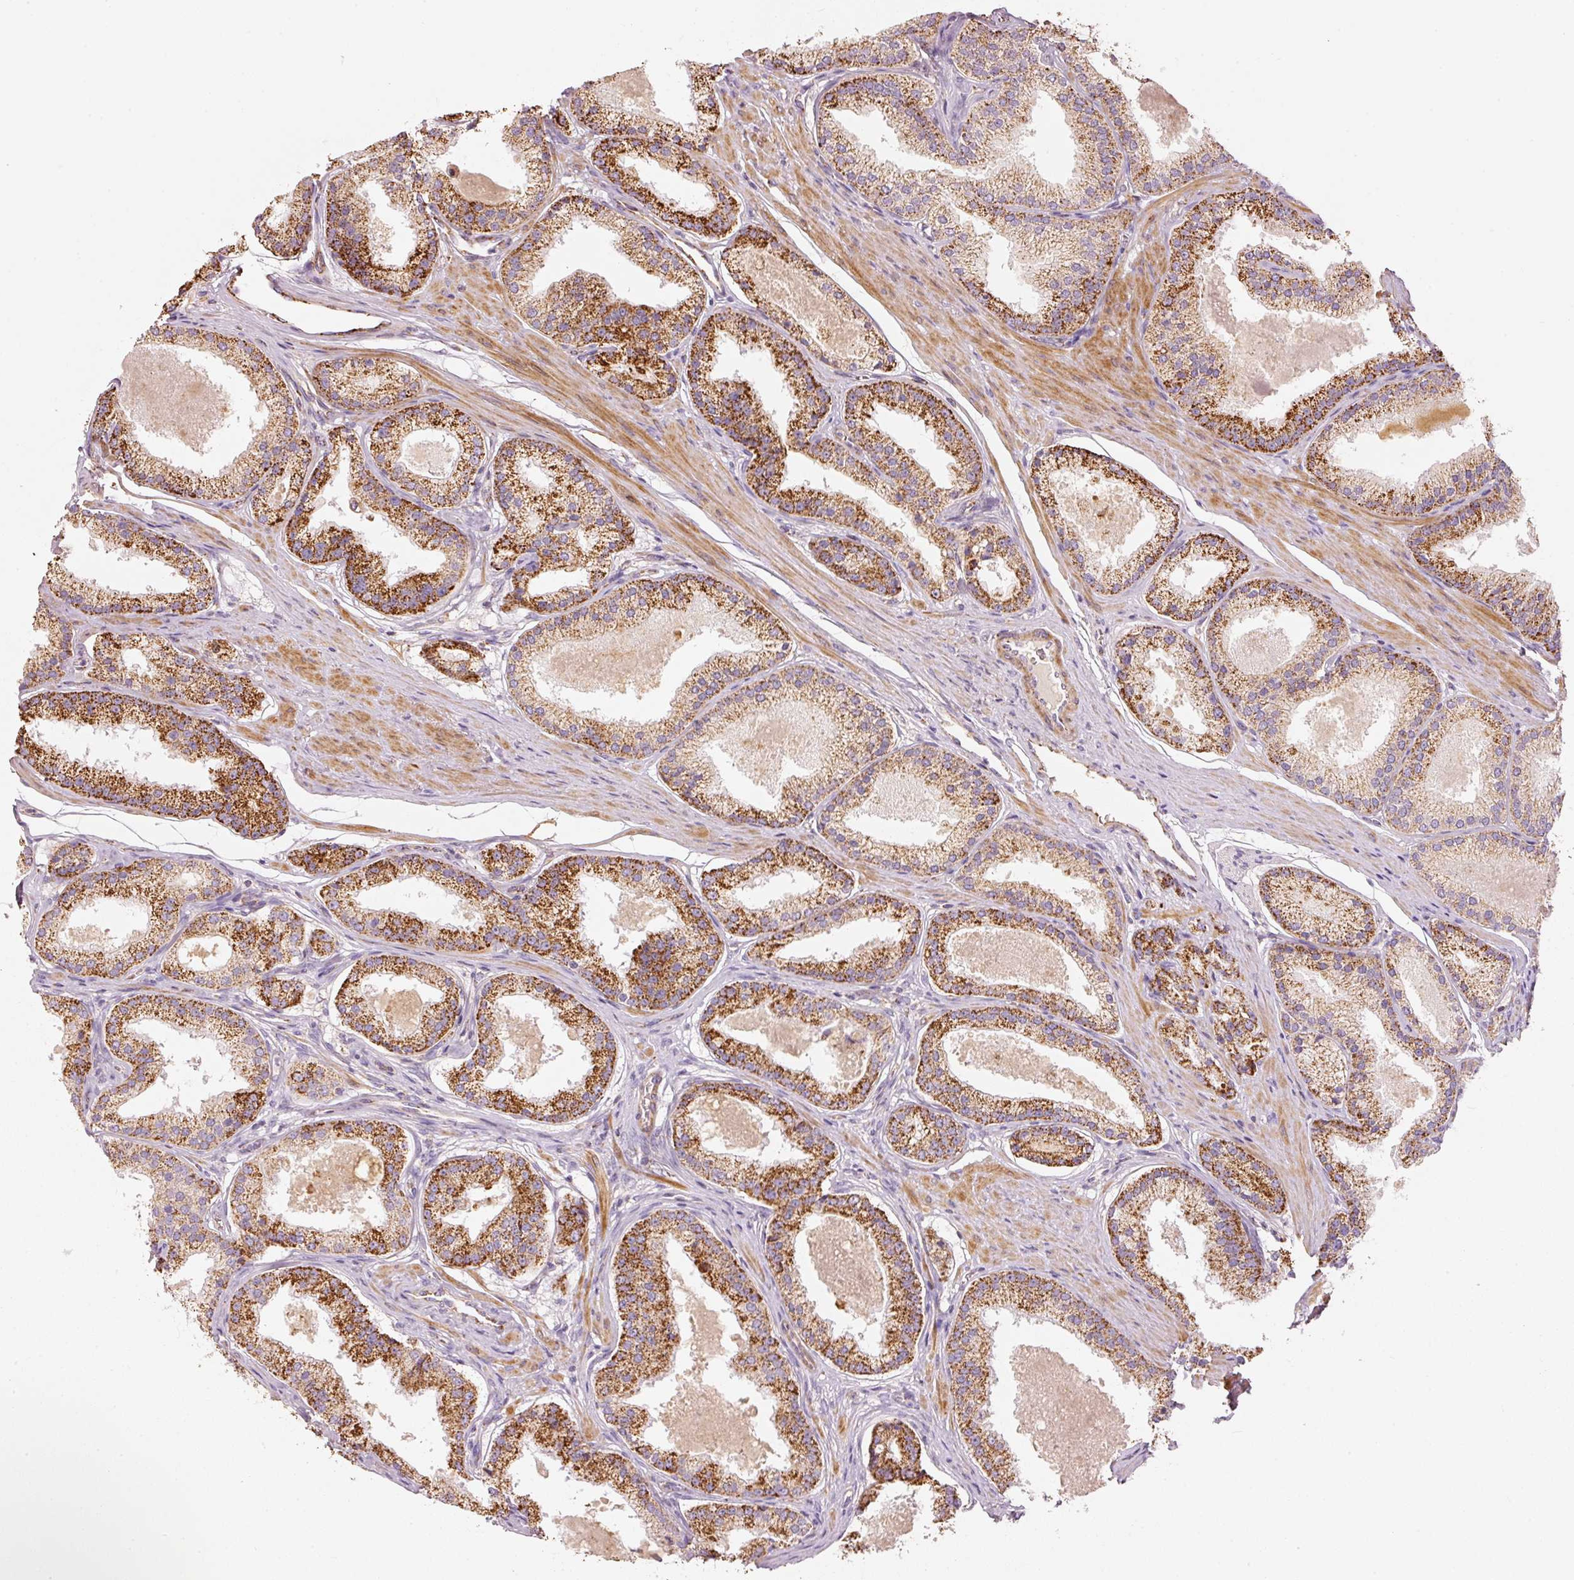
{"staining": {"intensity": "strong", "quantity": ">75%", "location": "cytoplasmic/membranous"}, "tissue": "prostate cancer", "cell_type": "Tumor cells", "image_type": "cancer", "snomed": [{"axis": "morphology", "description": "Adenocarcinoma, Low grade"}, {"axis": "topography", "description": "Prostate"}], "caption": "IHC photomicrograph of neoplastic tissue: human prostate cancer (adenocarcinoma (low-grade)) stained using IHC exhibits high levels of strong protein expression localized specifically in the cytoplasmic/membranous of tumor cells, appearing as a cytoplasmic/membranous brown color.", "gene": "C17orf98", "patient": {"sex": "male", "age": 59}}